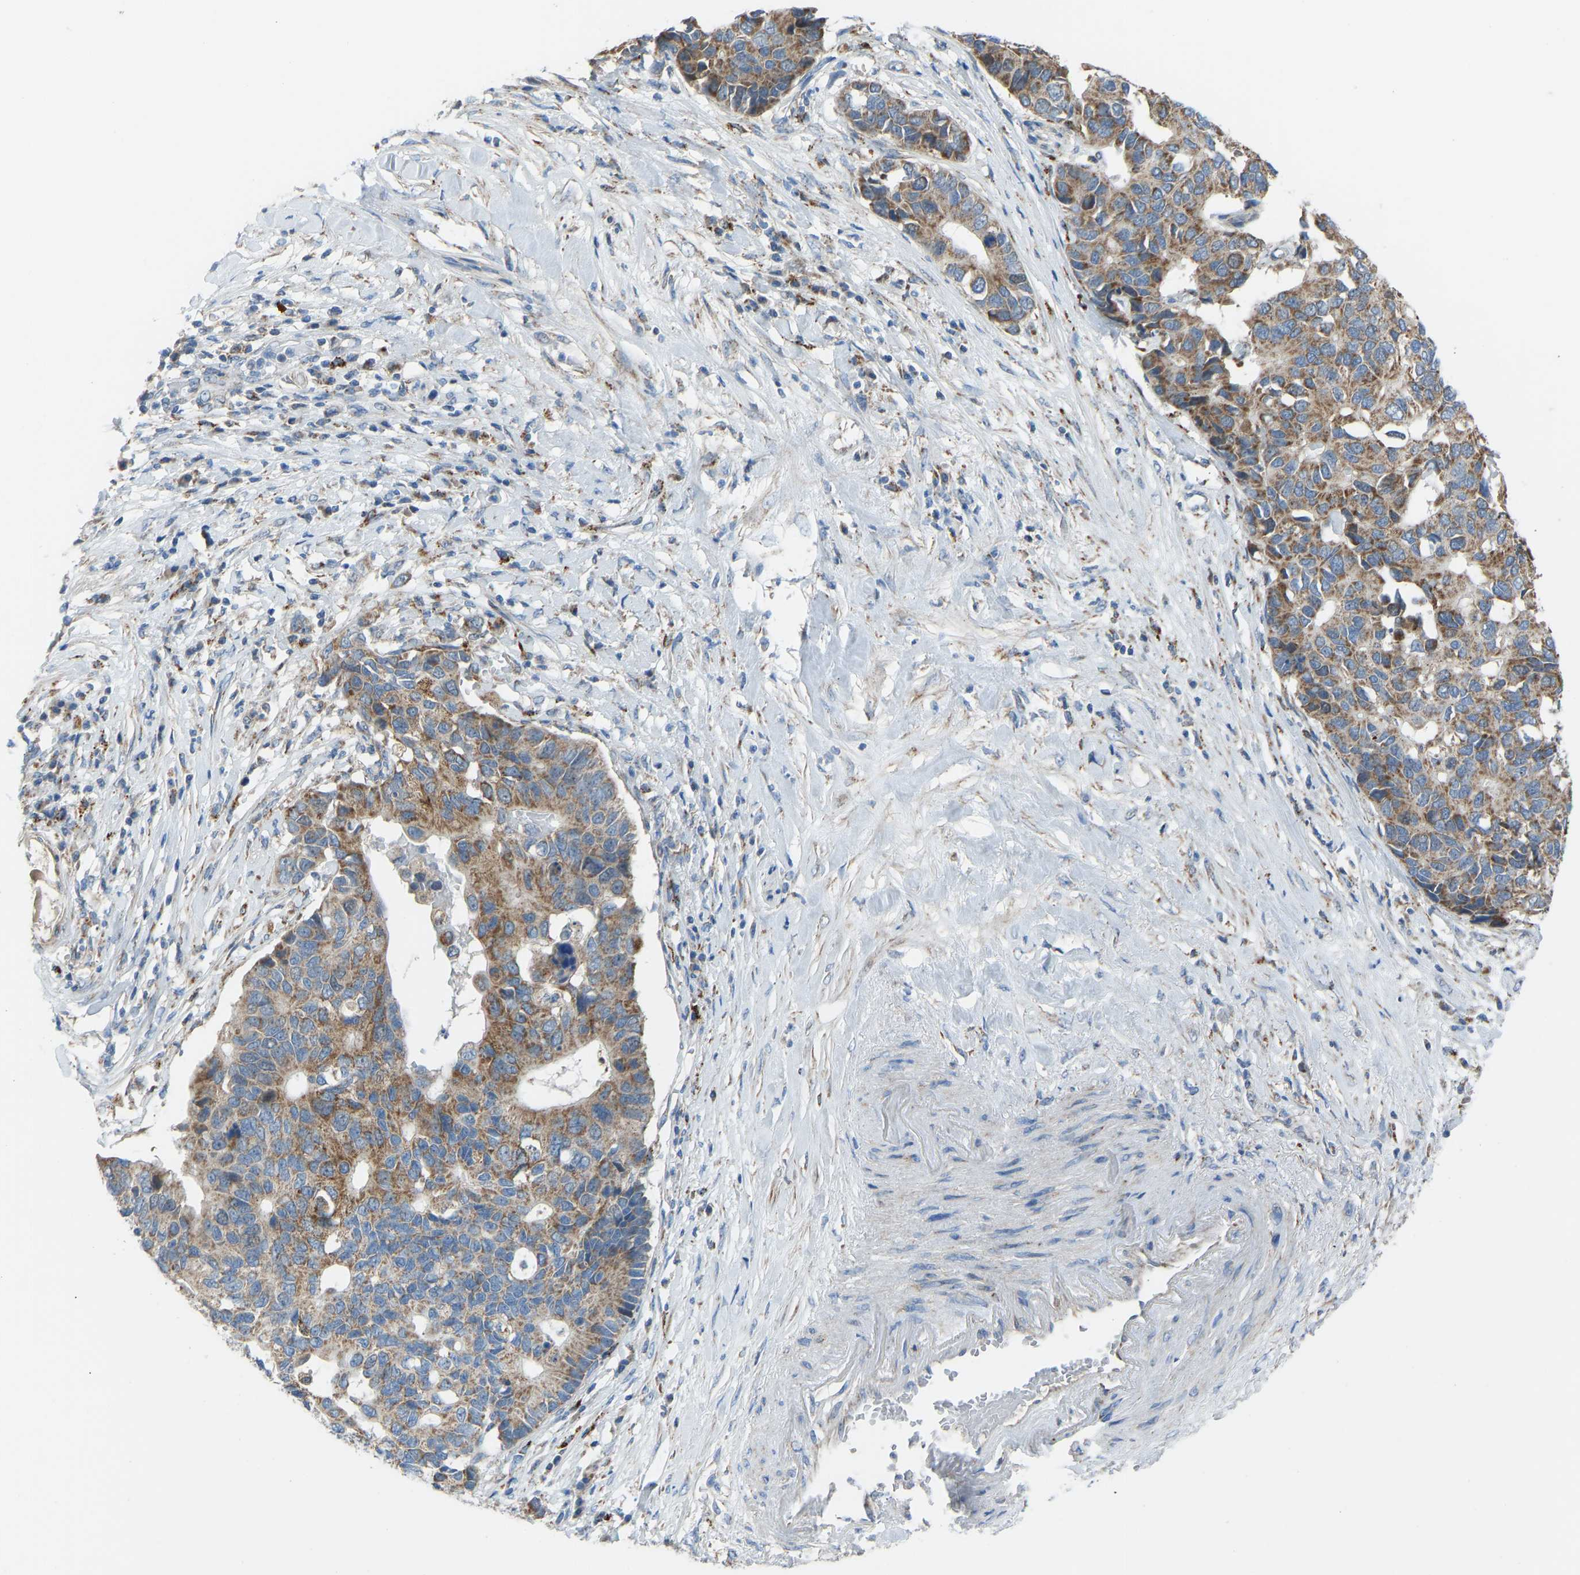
{"staining": {"intensity": "moderate", "quantity": ">75%", "location": "cytoplasmic/membranous"}, "tissue": "pancreatic cancer", "cell_type": "Tumor cells", "image_type": "cancer", "snomed": [{"axis": "morphology", "description": "Adenocarcinoma, NOS"}, {"axis": "topography", "description": "Pancreas"}], "caption": "Immunohistochemical staining of pancreatic cancer exhibits medium levels of moderate cytoplasmic/membranous protein positivity in approximately >75% of tumor cells.", "gene": "SMIM20", "patient": {"sex": "female", "age": 56}}